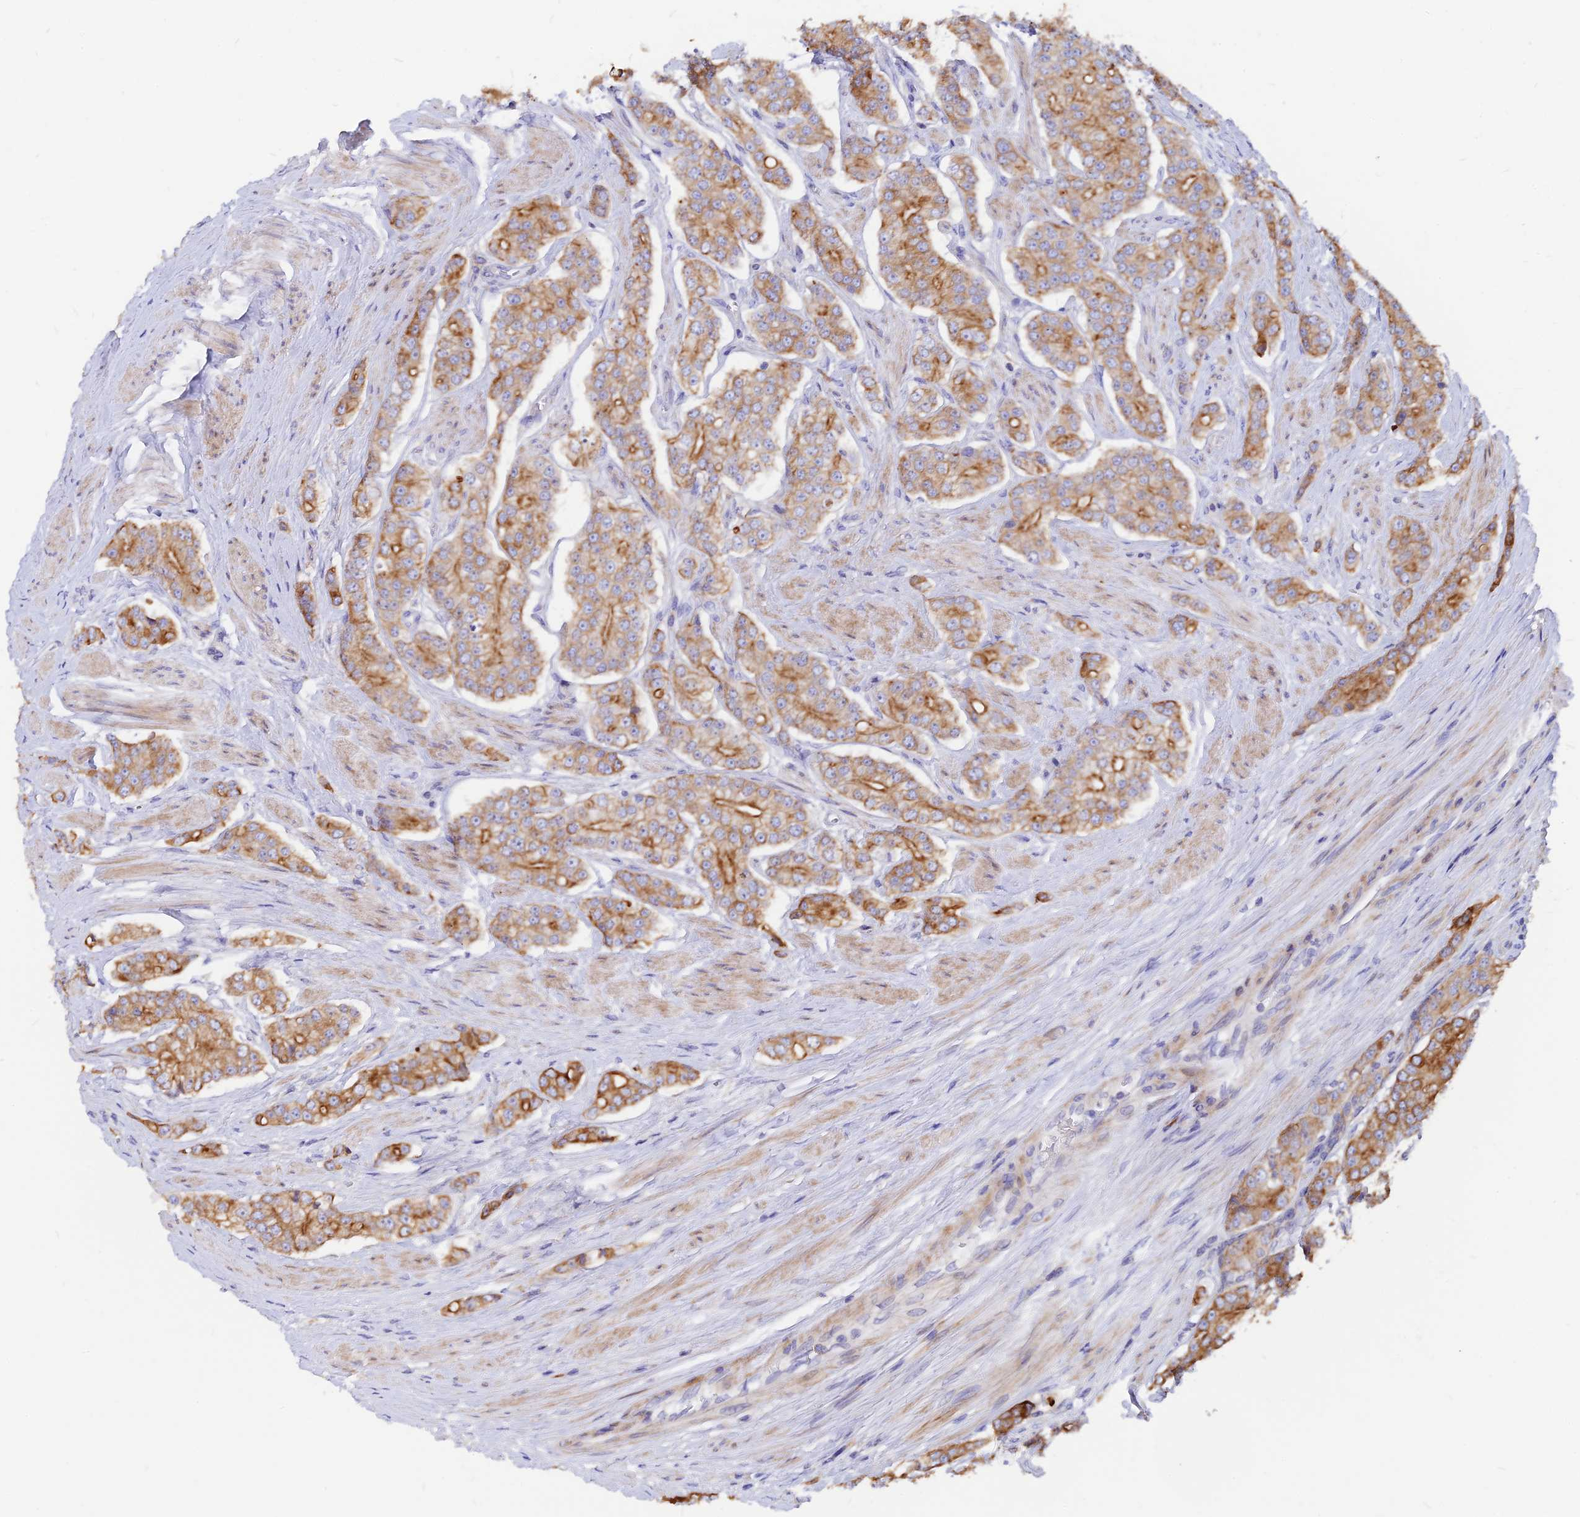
{"staining": {"intensity": "strong", "quantity": "<25%", "location": "cytoplasmic/membranous"}, "tissue": "prostate cancer", "cell_type": "Tumor cells", "image_type": "cancer", "snomed": [{"axis": "morphology", "description": "Adenocarcinoma, High grade"}, {"axis": "topography", "description": "Prostate"}], "caption": "Immunohistochemistry (IHC) histopathology image of neoplastic tissue: prostate cancer (adenocarcinoma (high-grade)) stained using immunohistochemistry (IHC) displays medium levels of strong protein expression localized specifically in the cytoplasmic/membranous of tumor cells, appearing as a cytoplasmic/membranous brown color.", "gene": "DENND2D", "patient": {"sex": "male", "age": 71}}